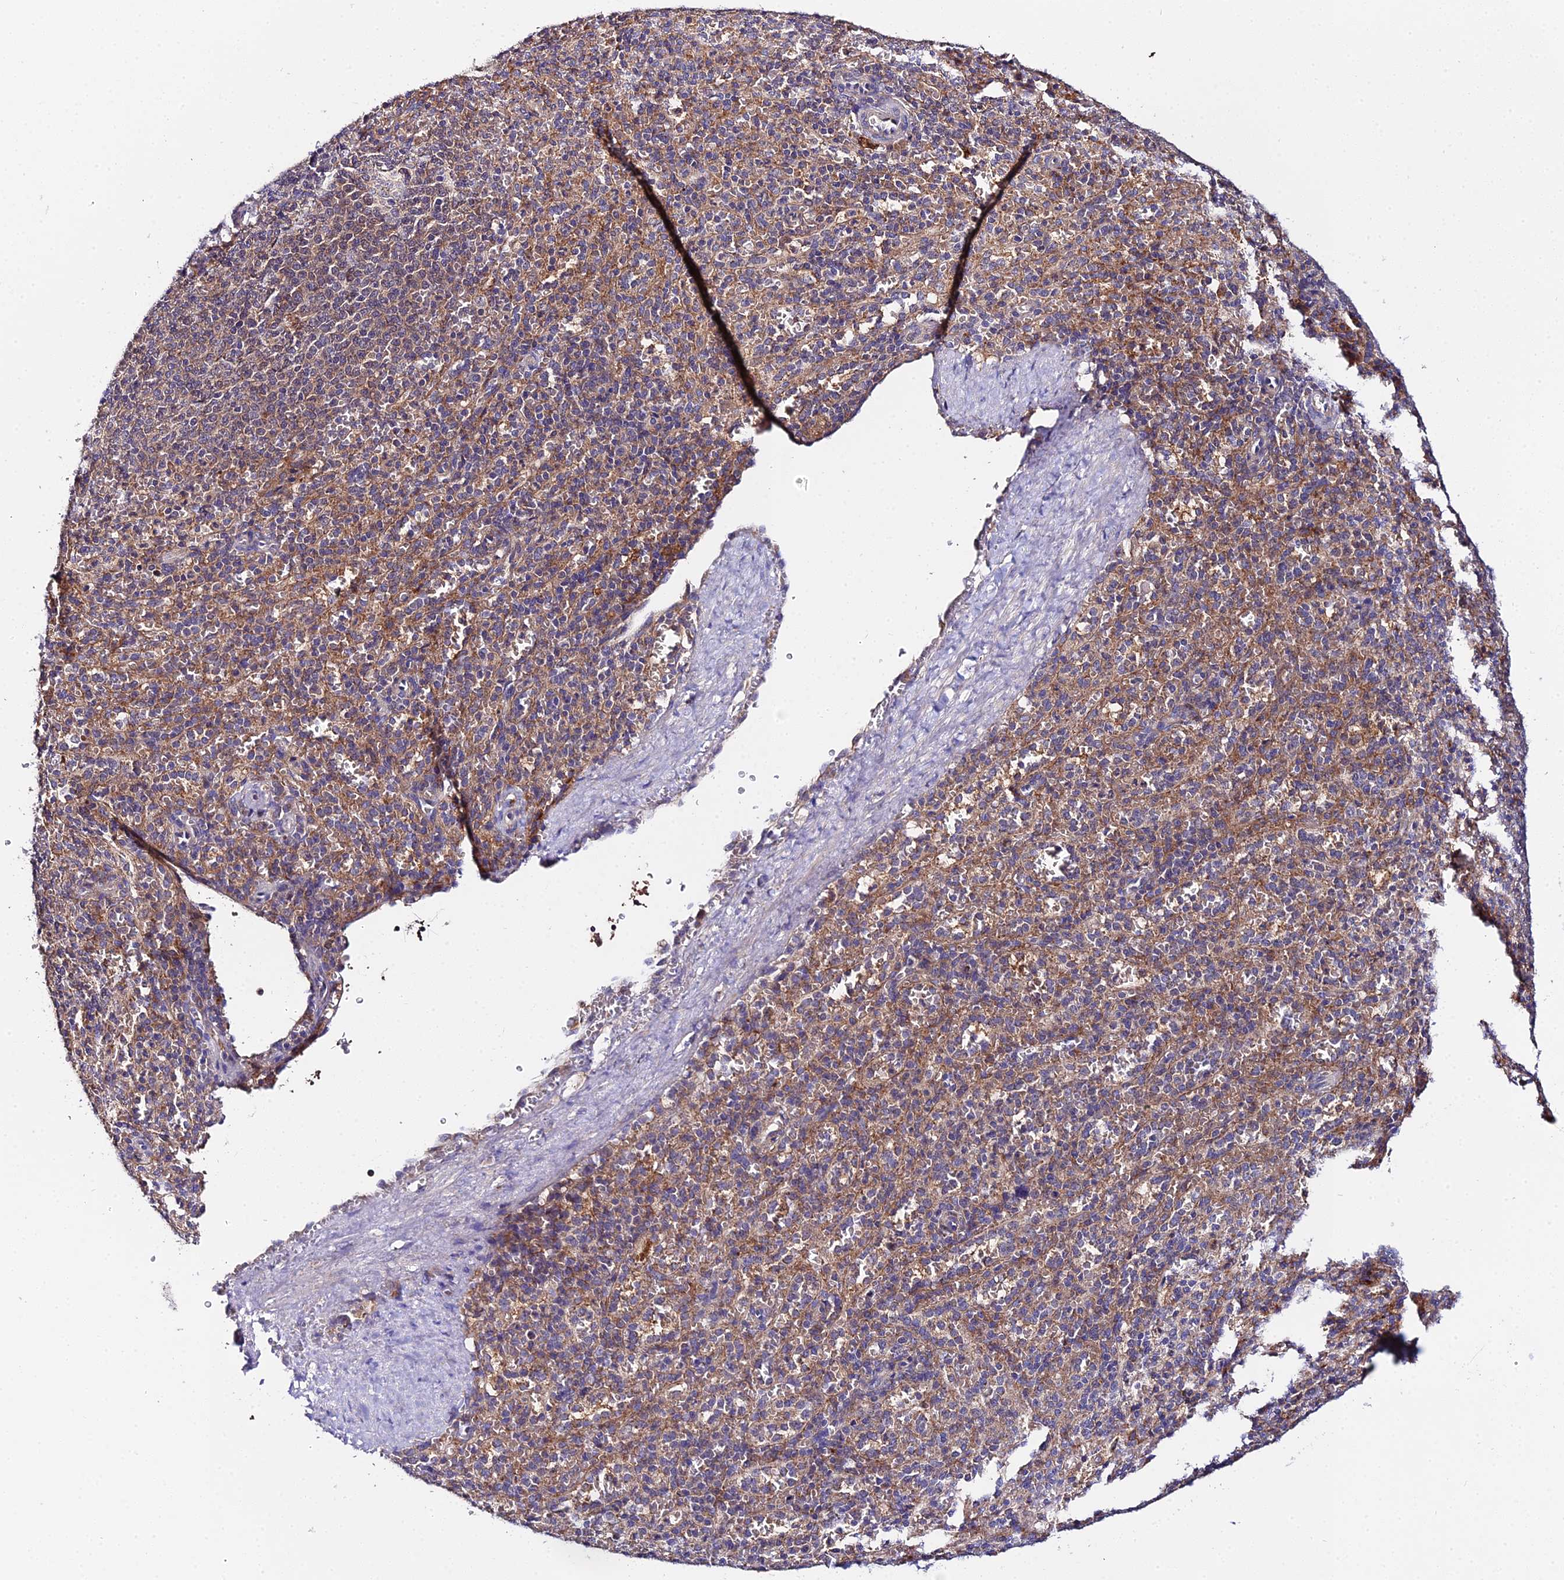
{"staining": {"intensity": "weak", "quantity": "25%-75%", "location": "cytoplasmic/membranous"}, "tissue": "spleen", "cell_type": "Cells in red pulp", "image_type": "normal", "snomed": [{"axis": "morphology", "description": "Normal tissue, NOS"}, {"axis": "topography", "description": "Spleen"}], "caption": "Immunohistochemistry (IHC) micrograph of normal spleen: spleen stained using immunohistochemistry (IHC) shows low levels of weak protein expression localized specifically in the cytoplasmic/membranous of cells in red pulp, appearing as a cytoplasmic/membranous brown color.", "gene": "ZBED8", "patient": {"sex": "female", "age": 21}}